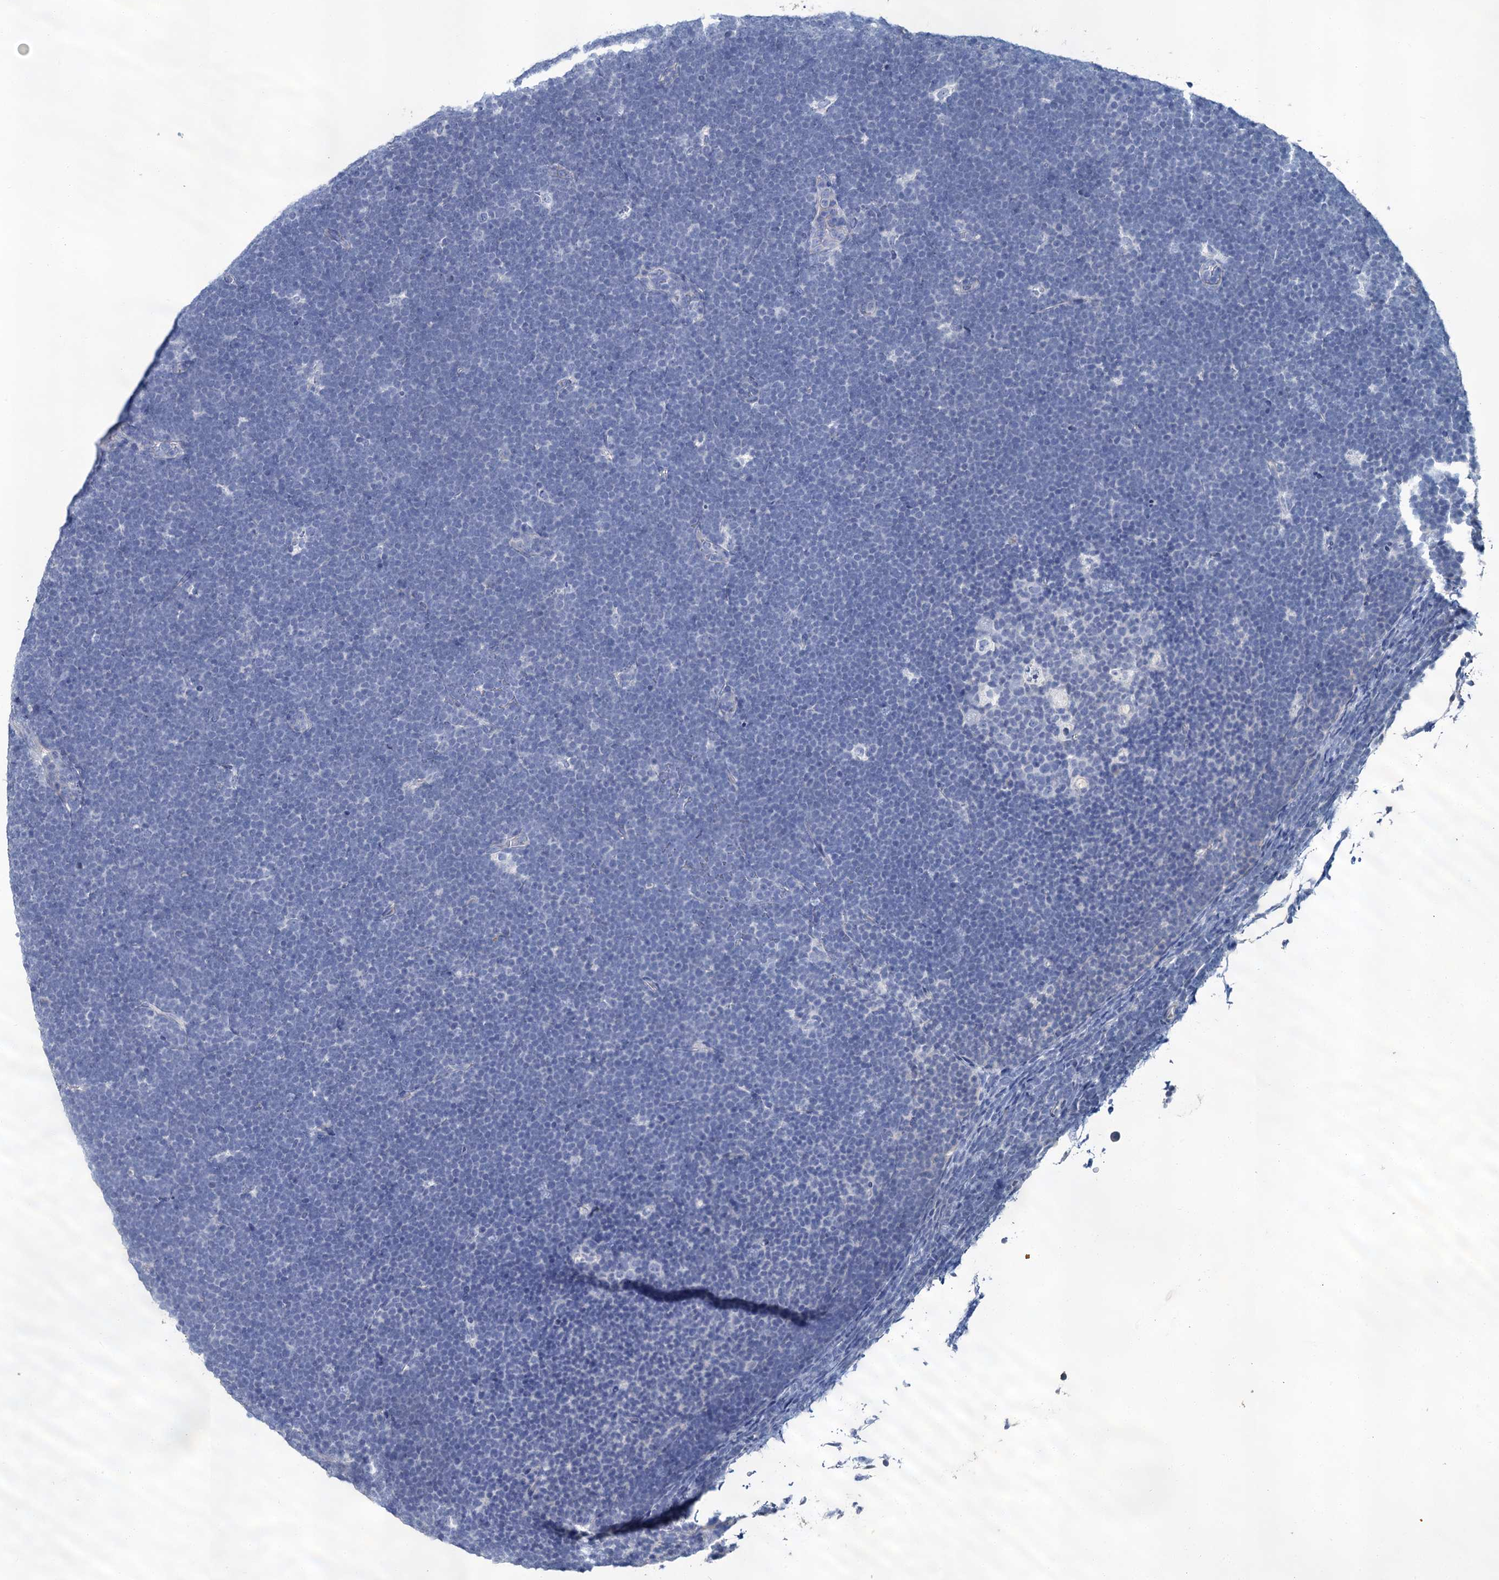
{"staining": {"intensity": "negative", "quantity": "none", "location": "none"}, "tissue": "lymphoma", "cell_type": "Tumor cells", "image_type": "cancer", "snomed": [{"axis": "morphology", "description": "Malignant lymphoma, non-Hodgkin's type, High grade"}, {"axis": "topography", "description": "Lymph node"}], "caption": "Immunohistochemistry (IHC) image of human malignant lymphoma, non-Hodgkin's type (high-grade) stained for a protein (brown), which shows no staining in tumor cells. (DAB (3,3'-diaminobenzidine) IHC visualized using brightfield microscopy, high magnification).", "gene": "SNCB", "patient": {"sex": "male", "age": 13}}